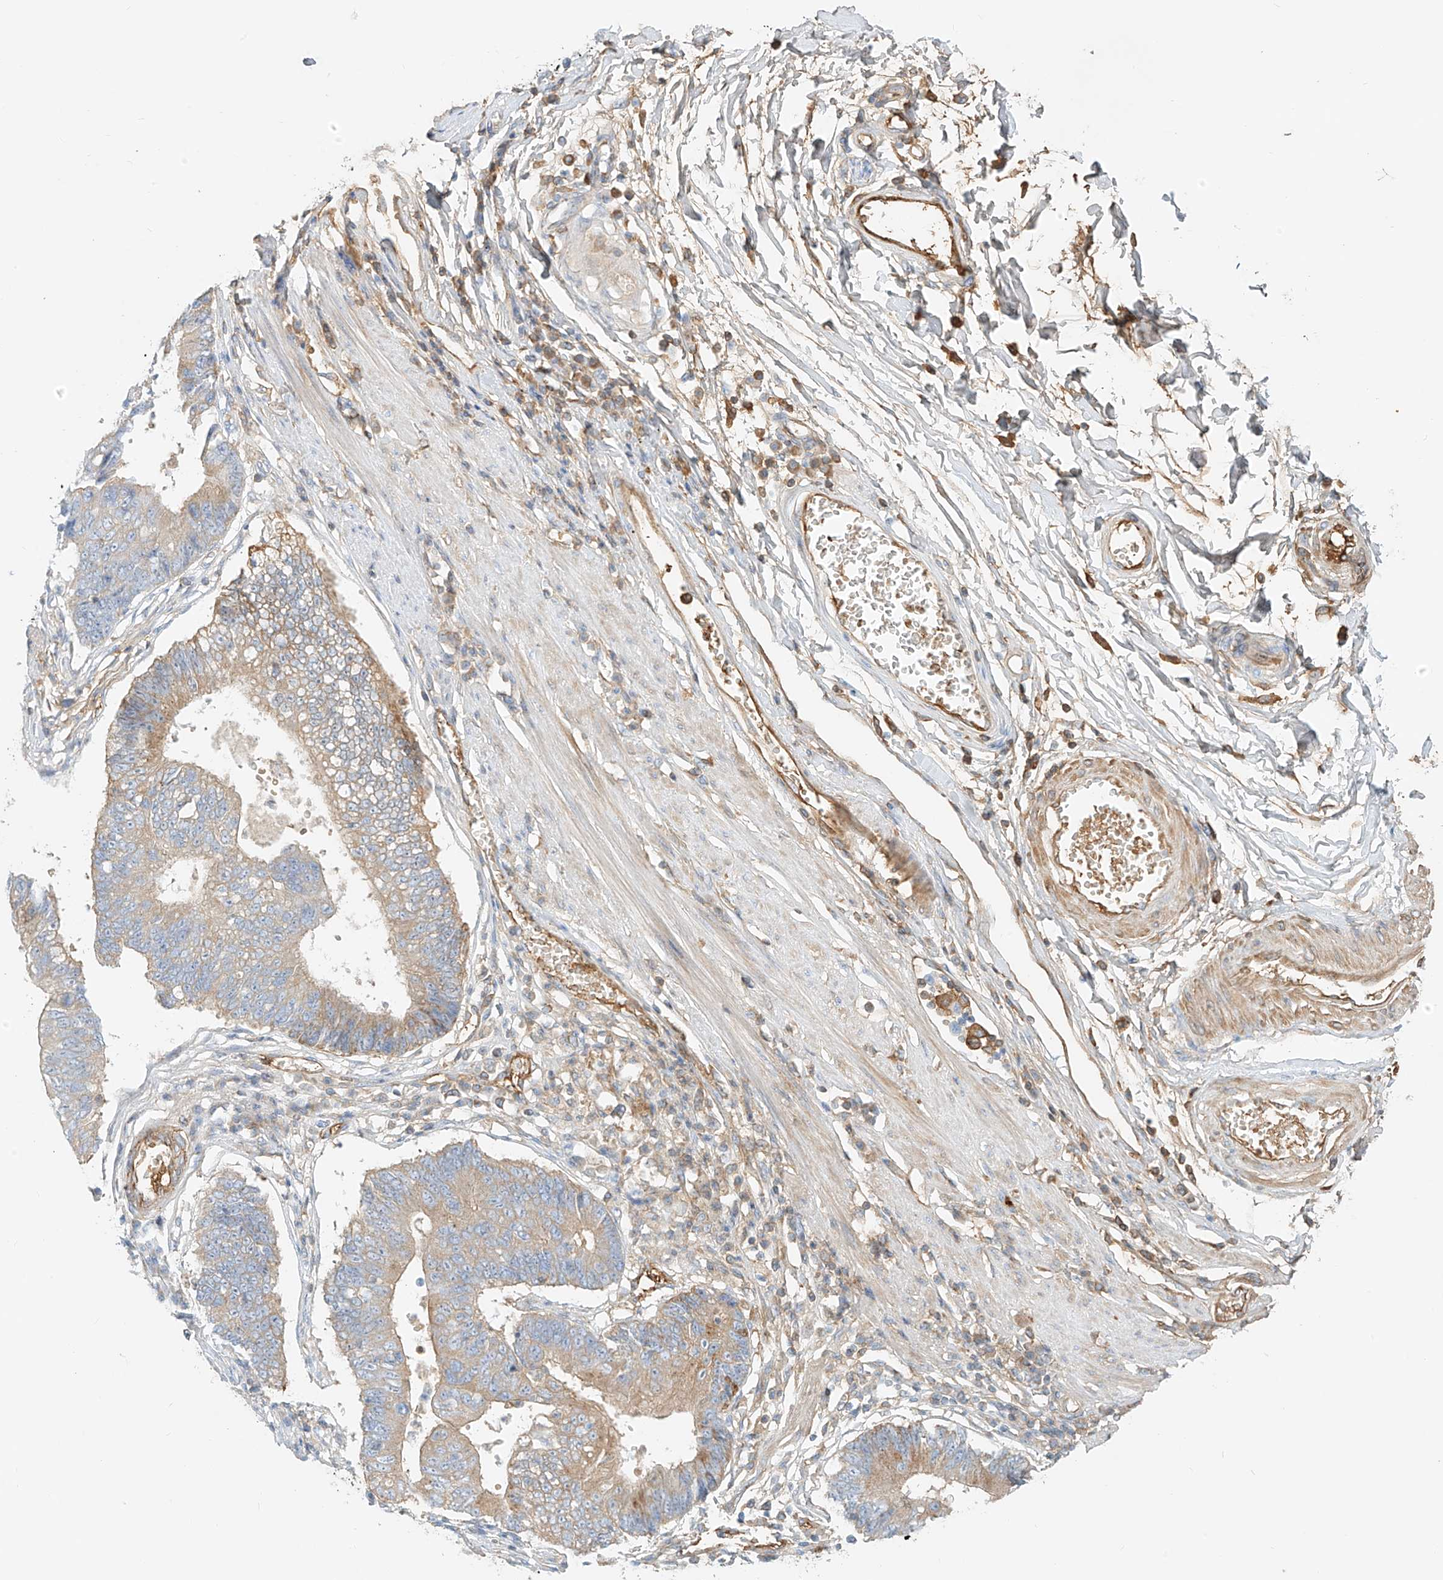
{"staining": {"intensity": "moderate", "quantity": "<25%", "location": "cytoplasmic/membranous"}, "tissue": "stomach cancer", "cell_type": "Tumor cells", "image_type": "cancer", "snomed": [{"axis": "morphology", "description": "Adenocarcinoma, NOS"}, {"axis": "topography", "description": "Stomach"}], "caption": "Adenocarcinoma (stomach) tissue shows moderate cytoplasmic/membranous expression in about <25% of tumor cells", "gene": "OCSTAMP", "patient": {"sex": "male", "age": 59}}